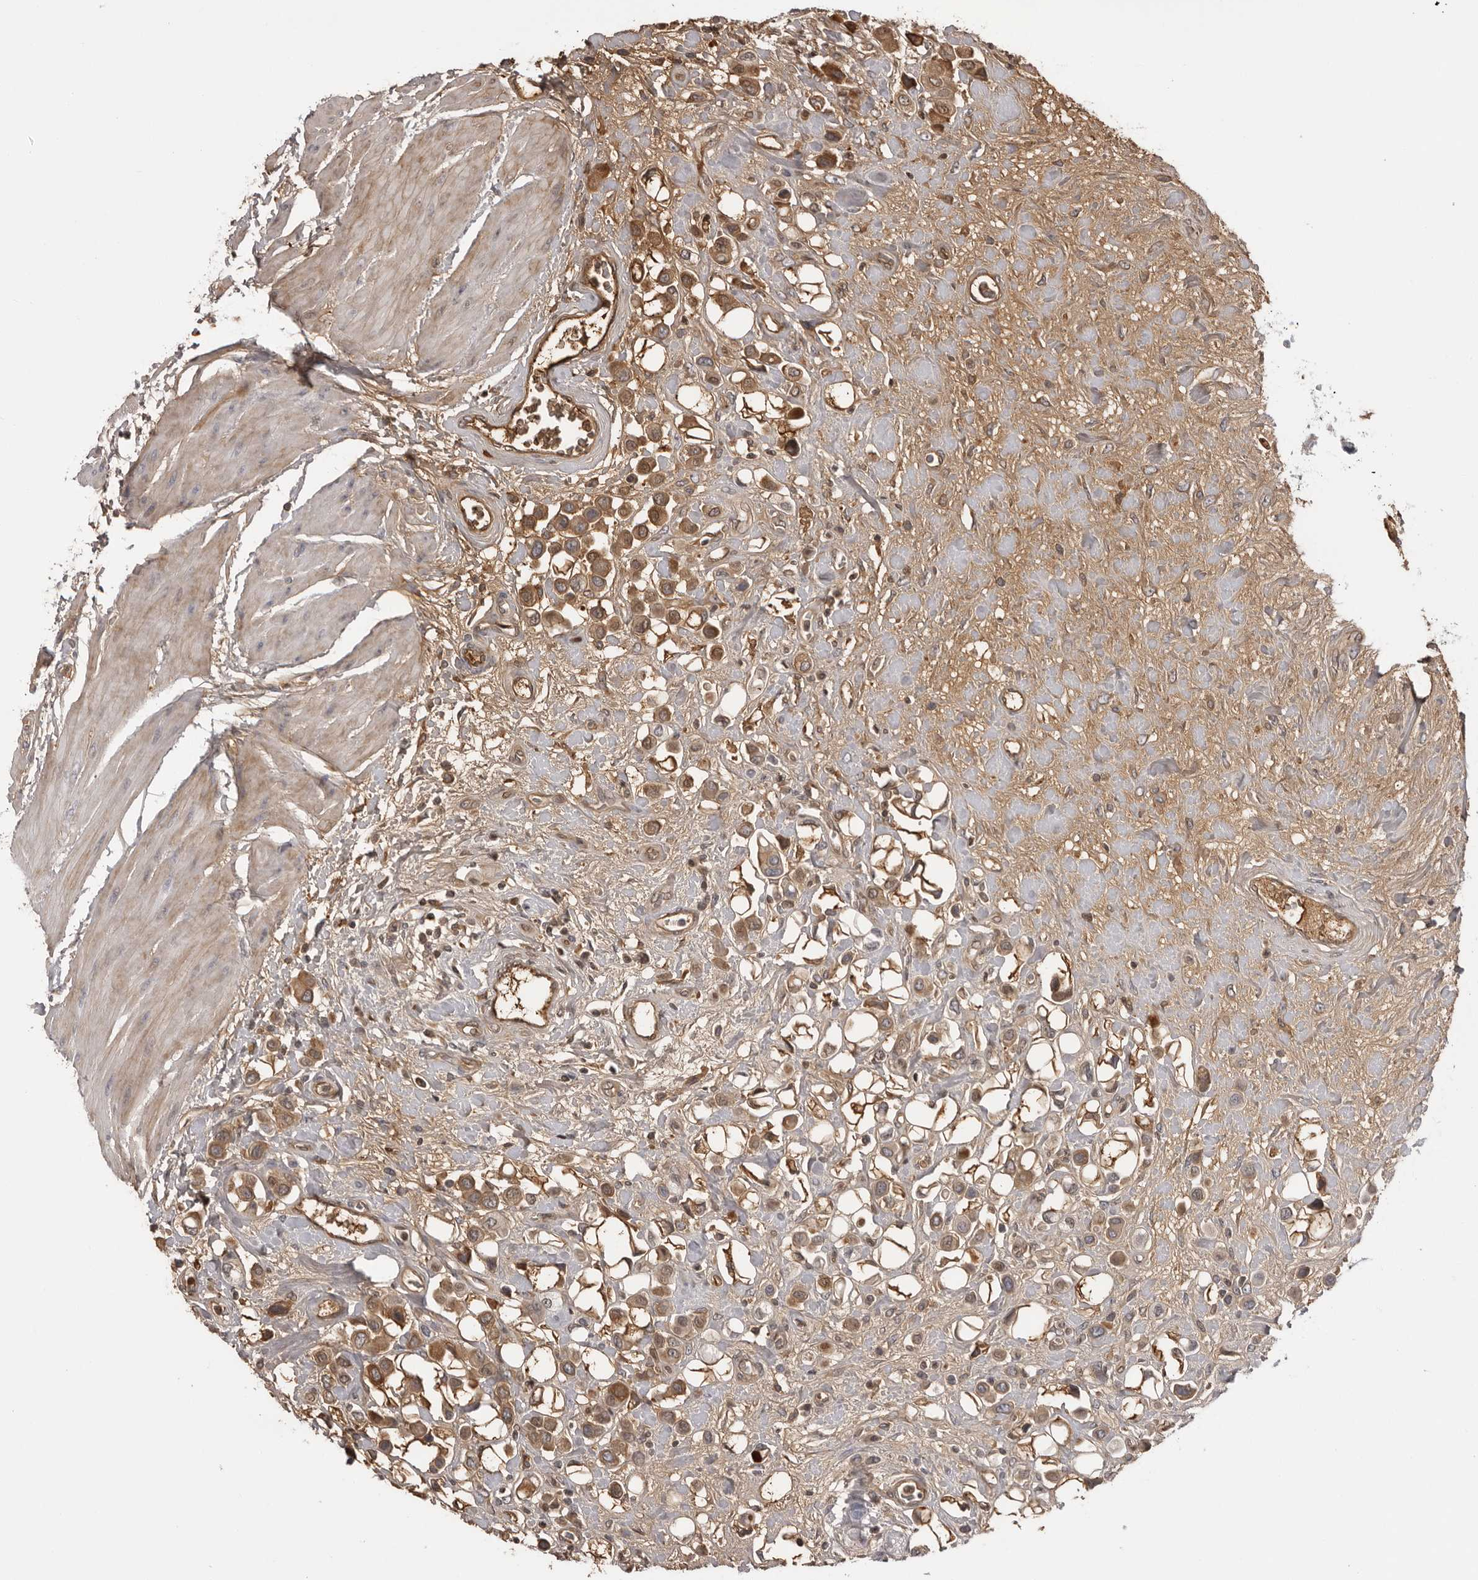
{"staining": {"intensity": "moderate", "quantity": ">75%", "location": "cytoplasmic/membranous"}, "tissue": "urothelial cancer", "cell_type": "Tumor cells", "image_type": "cancer", "snomed": [{"axis": "morphology", "description": "Urothelial carcinoma, High grade"}, {"axis": "topography", "description": "Urinary bladder"}], "caption": "A brown stain labels moderate cytoplasmic/membranous expression of a protein in human high-grade urothelial carcinoma tumor cells.", "gene": "PLEKHF2", "patient": {"sex": "male", "age": 50}}